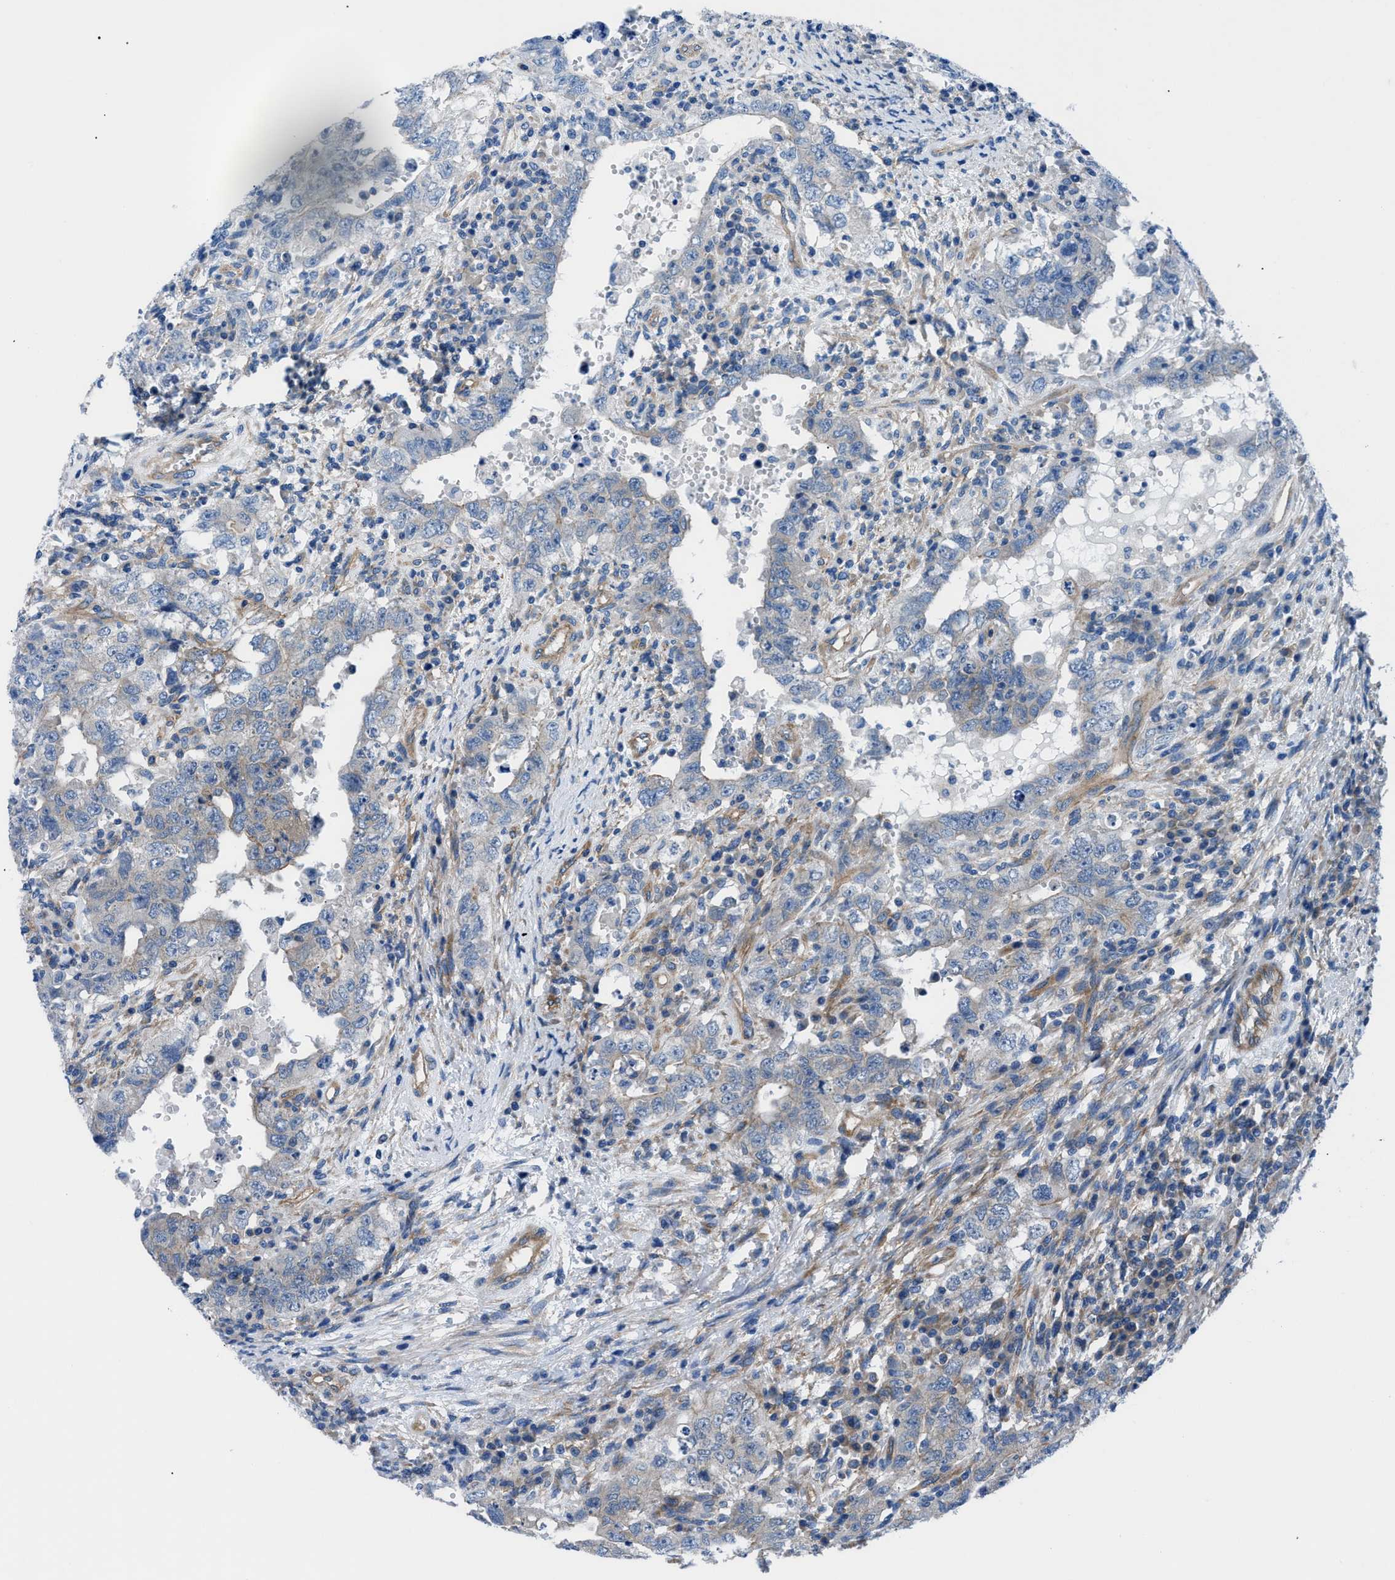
{"staining": {"intensity": "negative", "quantity": "none", "location": "none"}, "tissue": "testis cancer", "cell_type": "Tumor cells", "image_type": "cancer", "snomed": [{"axis": "morphology", "description": "Carcinoma, Embryonal, NOS"}, {"axis": "topography", "description": "Testis"}], "caption": "Testis cancer (embryonal carcinoma) was stained to show a protein in brown. There is no significant expression in tumor cells.", "gene": "TRIP4", "patient": {"sex": "male", "age": 26}}